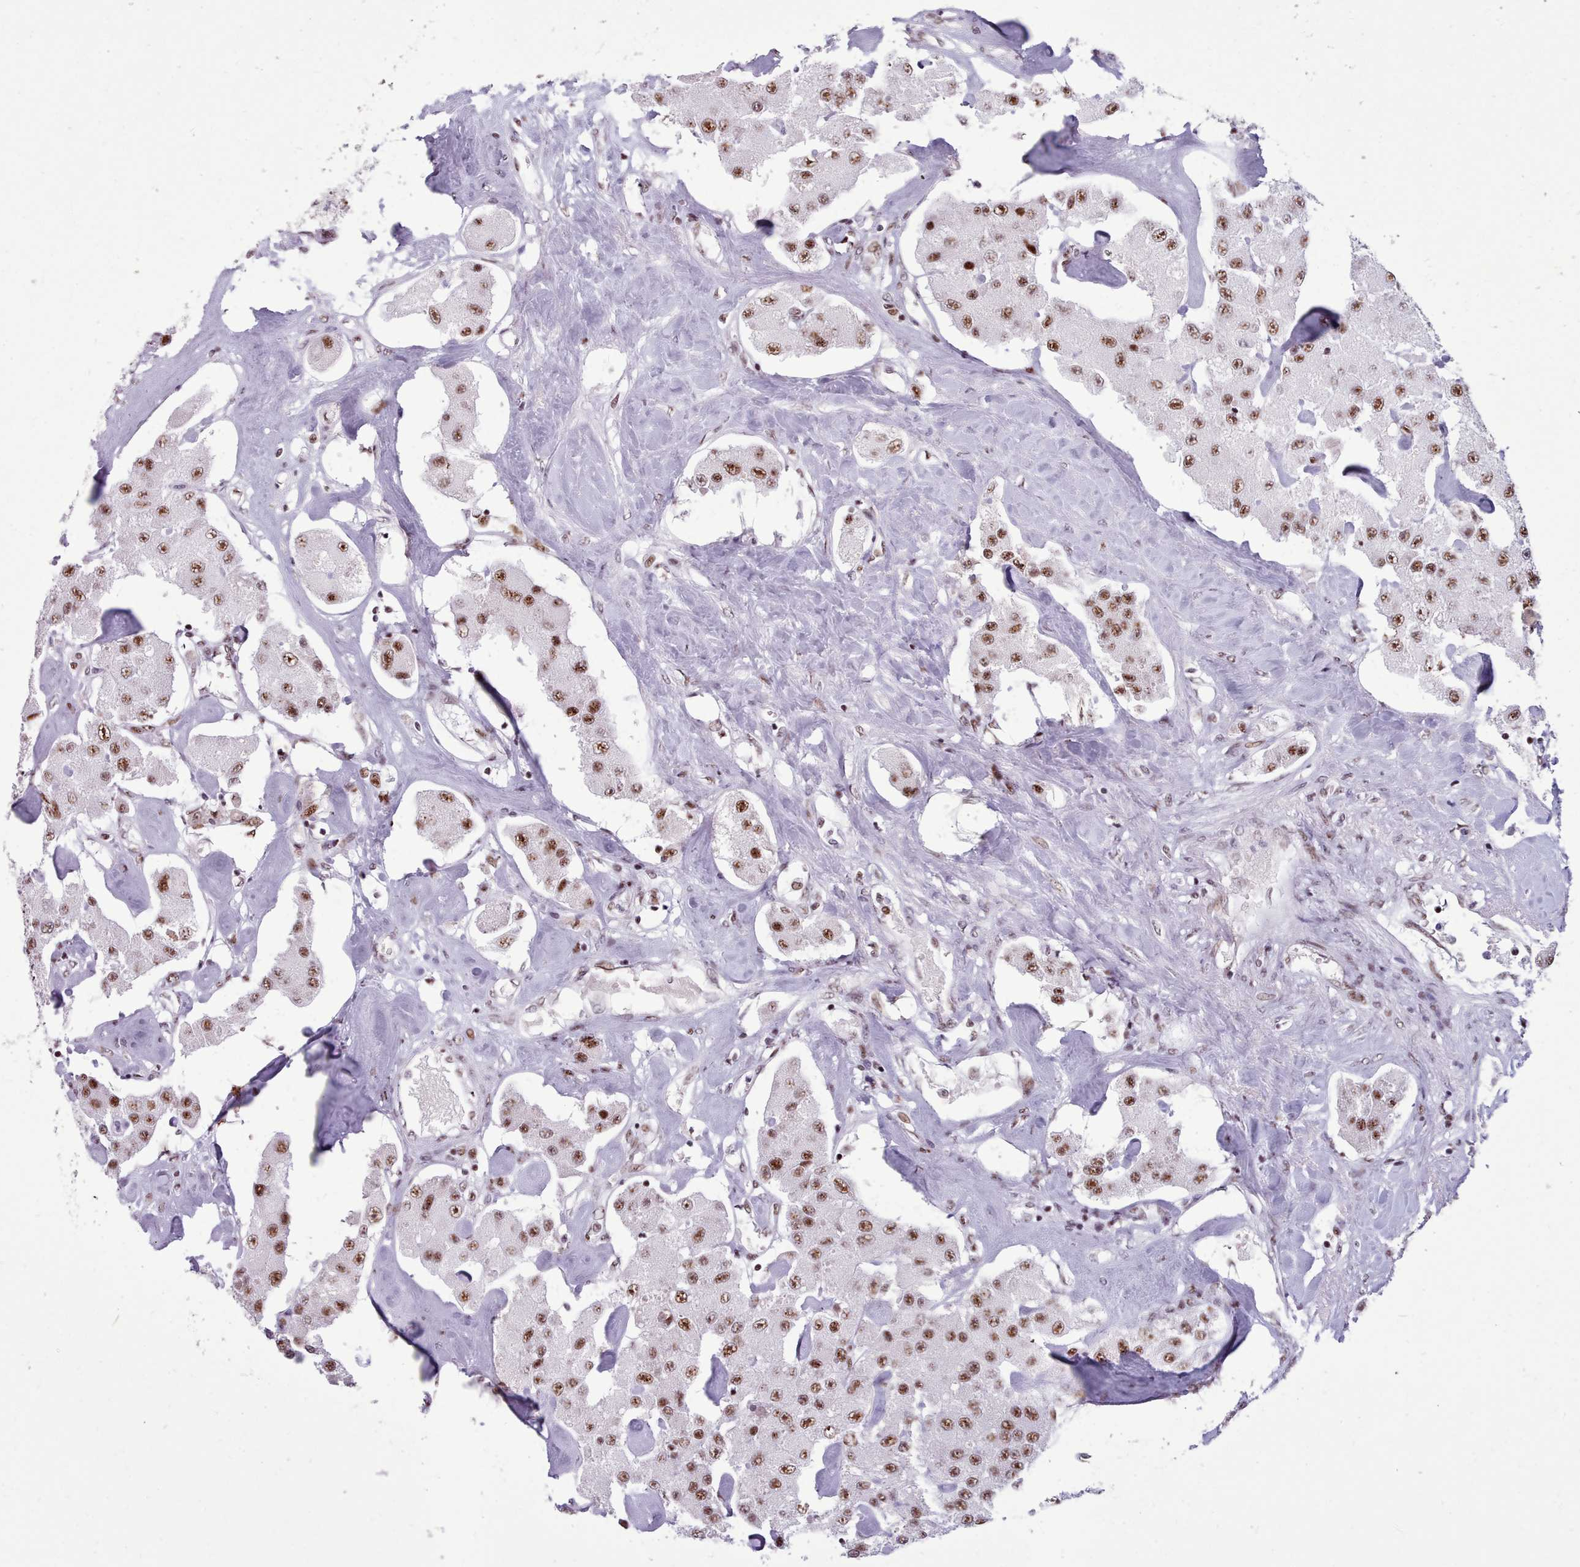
{"staining": {"intensity": "moderate", "quantity": ">75%", "location": "nuclear"}, "tissue": "carcinoid", "cell_type": "Tumor cells", "image_type": "cancer", "snomed": [{"axis": "morphology", "description": "Carcinoid, malignant, NOS"}, {"axis": "topography", "description": "Pancreas"}], "caption": "High-power microscopy captured an immunohistochemistry (IHC) photomicrograph of malignant carcinoid, revealing moderate nuclear staining in approximately >75% of tumor cells. The protein is shown in brown color, while the nuclei are stained blue.", "gene": "TMEM35B", "patient": {"sex": "male", "age": 41}}